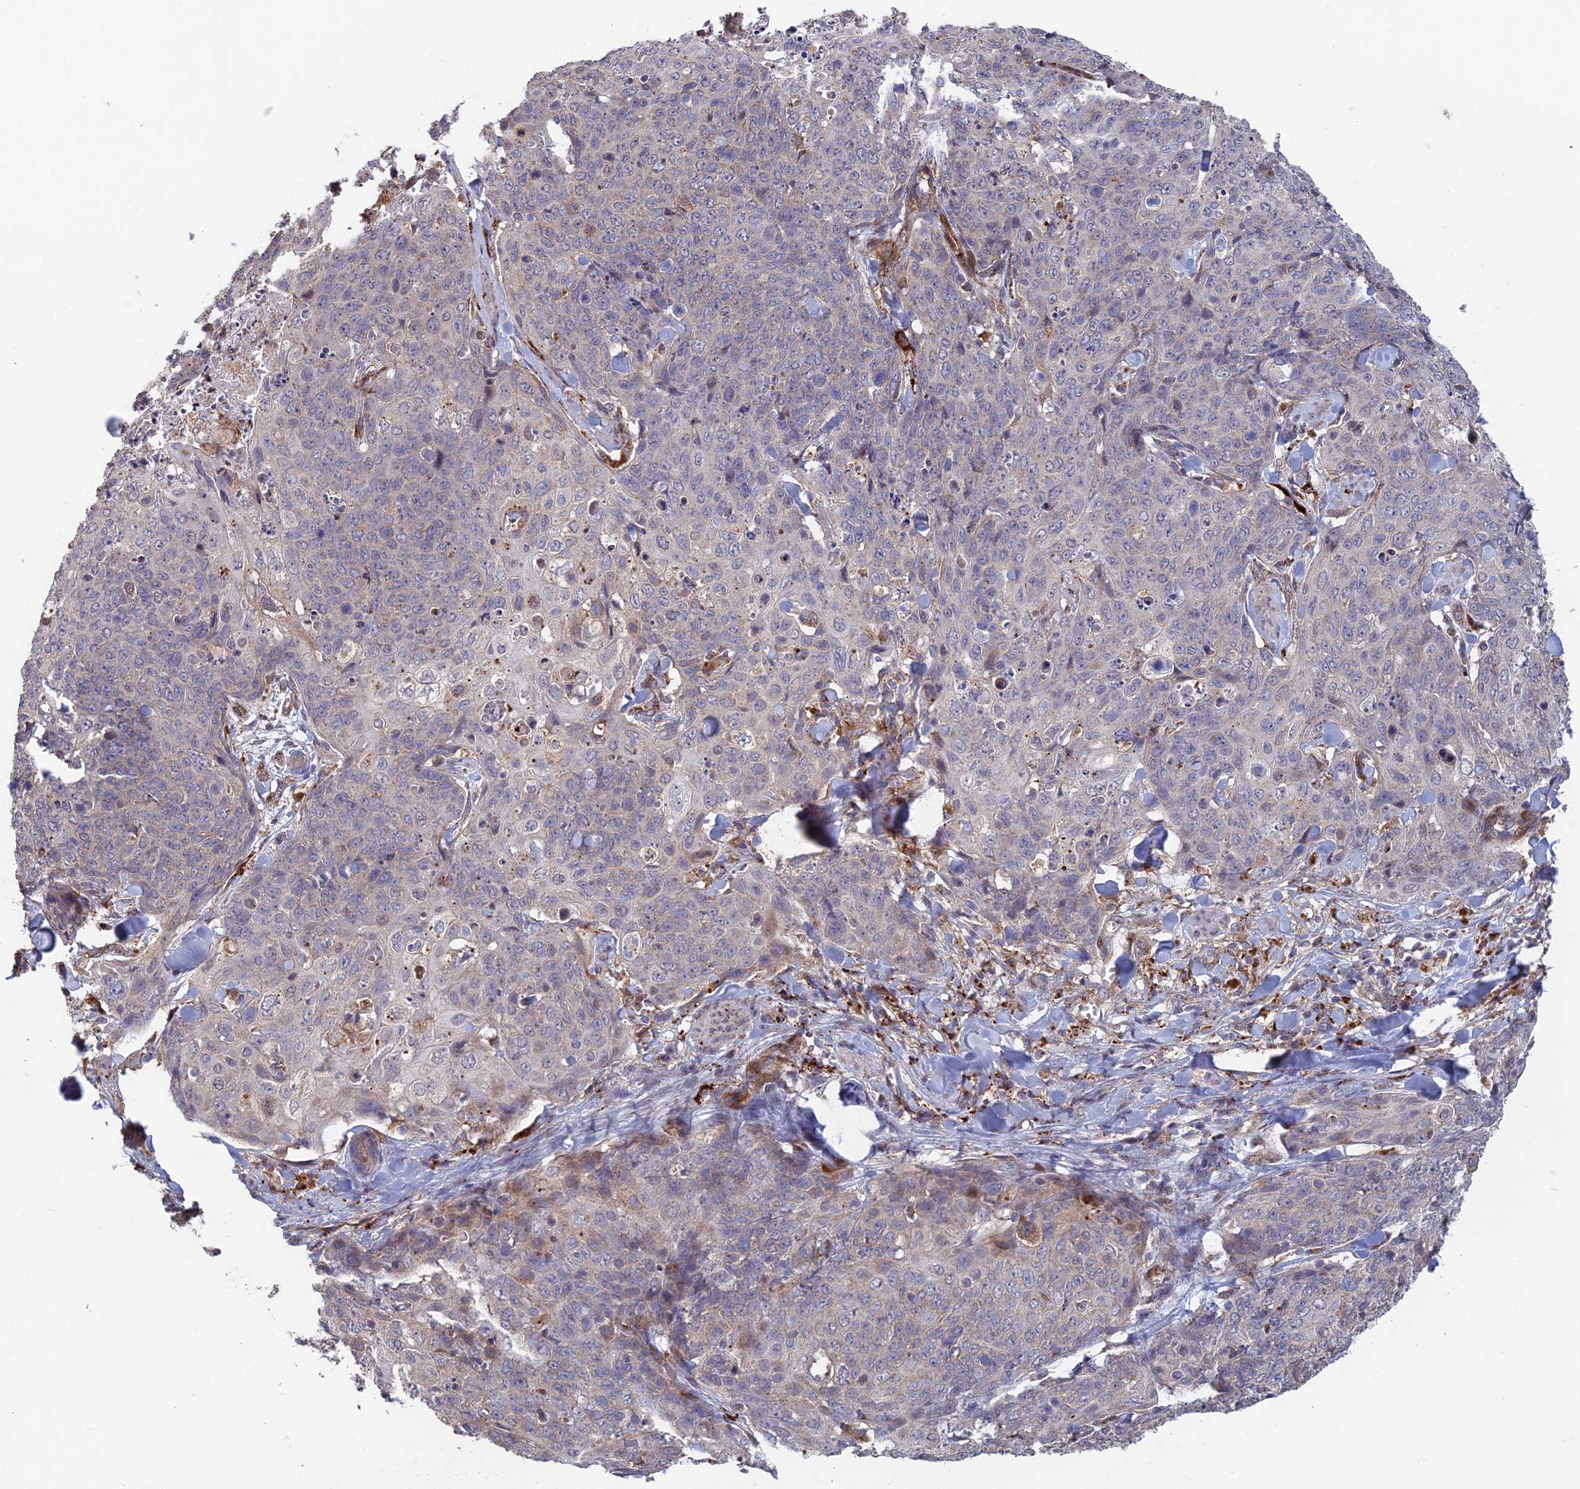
{"staining": {"intensity": "weak", "quantity": "<25%", "location": "cytoplasmic/membranous"}, "tissue": "skin cancer", "cell_type": "Tumor cells", "image_type": "cancer", "snomed": [{"axis": "morphology", "description": "Squamous cell carcinoma, NOS"}, {"axis": "topography", "description": "Skin"}, {"axis": "topography", "description": "Vulva"}], "caption": "Tumor cells are negative for protein expression in human skin cancer (squamous cell carcinoma).", "gene": "FOXS1", "patient": {"sex": "female", "age": 85}}